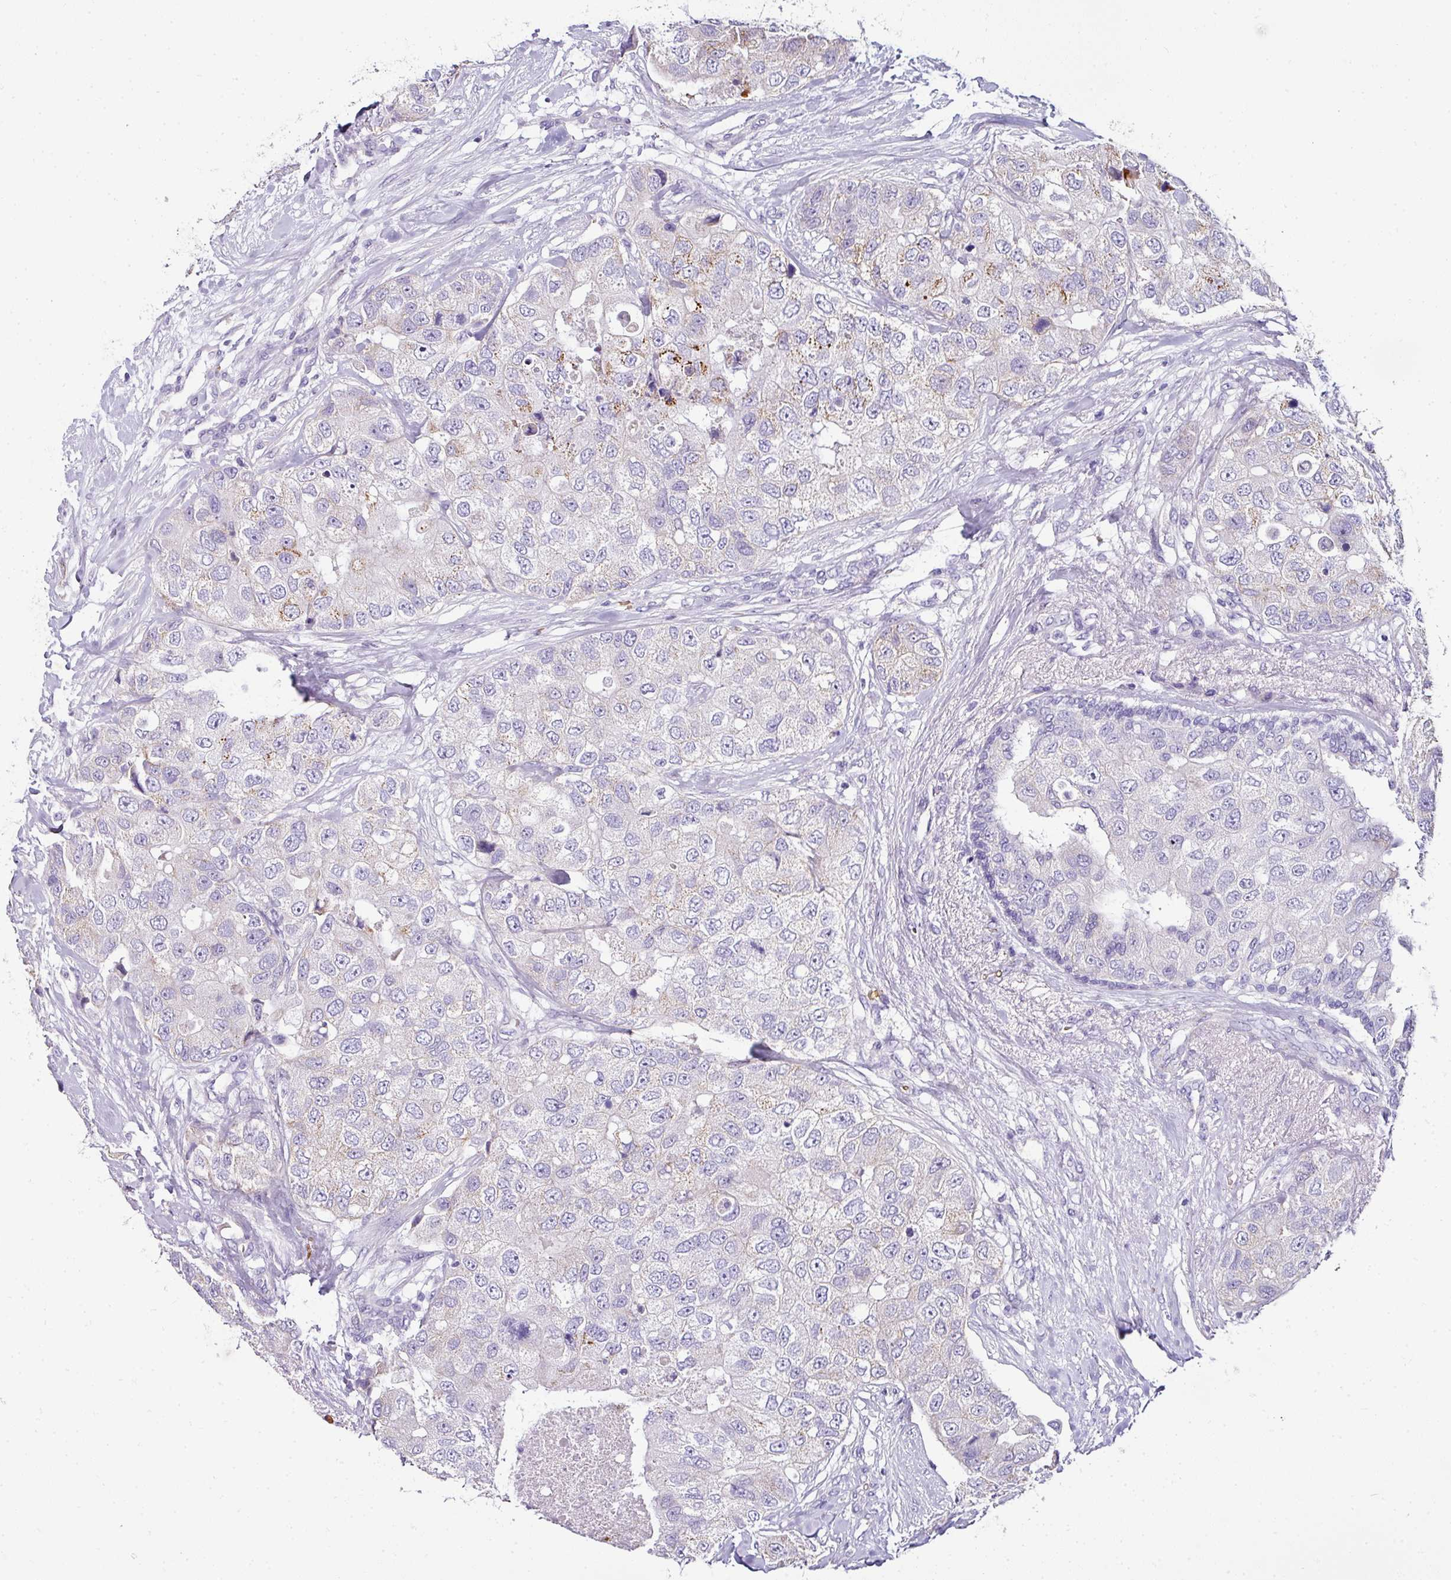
{"staining": {"intensity": "weak", "quantity": "<25%", "location": "cytoplasmic/membranous"}, "tissue": "breast cancer", "cell_type": "Tumor cells", "image_type": "cancer", "snomed": [{"axis": "morphology", "description": "Duct carcinoma"}, {"axis": "topography", "description": "Breast"}], "caption": "Tumor cells are negative for brown protein staining in invasive ductal carcinoma (breast).", "gene": "NAPSA", "patient": {"sex": "female", "age": 62}}